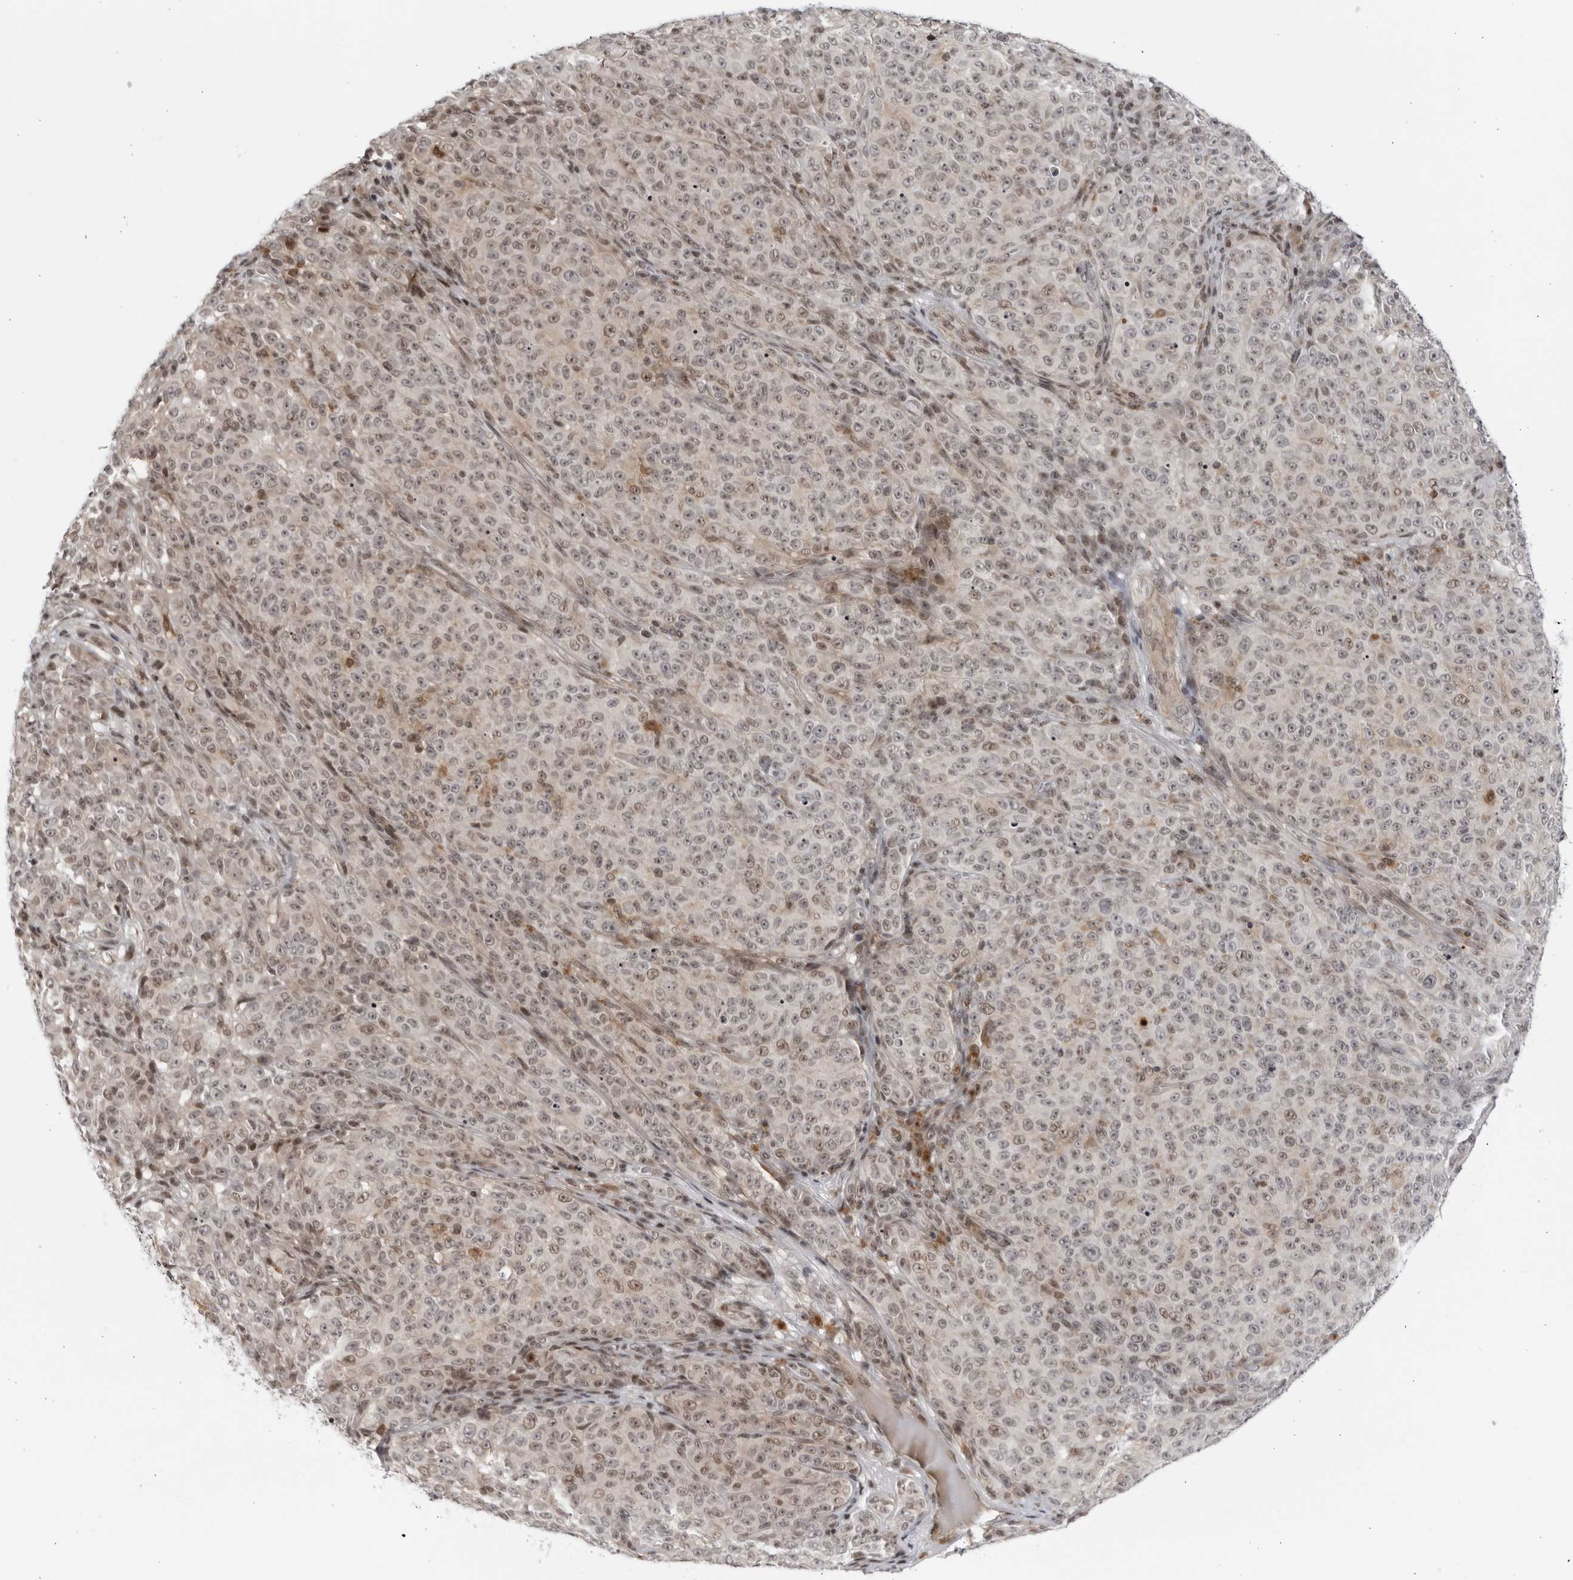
{"staining": {"intensity": "weak", "quantity": "<25%", "location": "cytoplasmic/membranous,nuclear"}, "tissue": "melanoma", "cell_type": "Tumor cells", "image_type": "cancer", "snomed": [{"axis": "morphology", "description": "Malignant melanoma, NOS"}, {"axis": "topography", "description": "Skin"}], "caption": "High power microscopy image of an immunohistochemistry image of malignant melanoma, revealing no significant staining in tumor cells.", "gene": "DTL", "patient": {"sex": "female", "age": 82}}